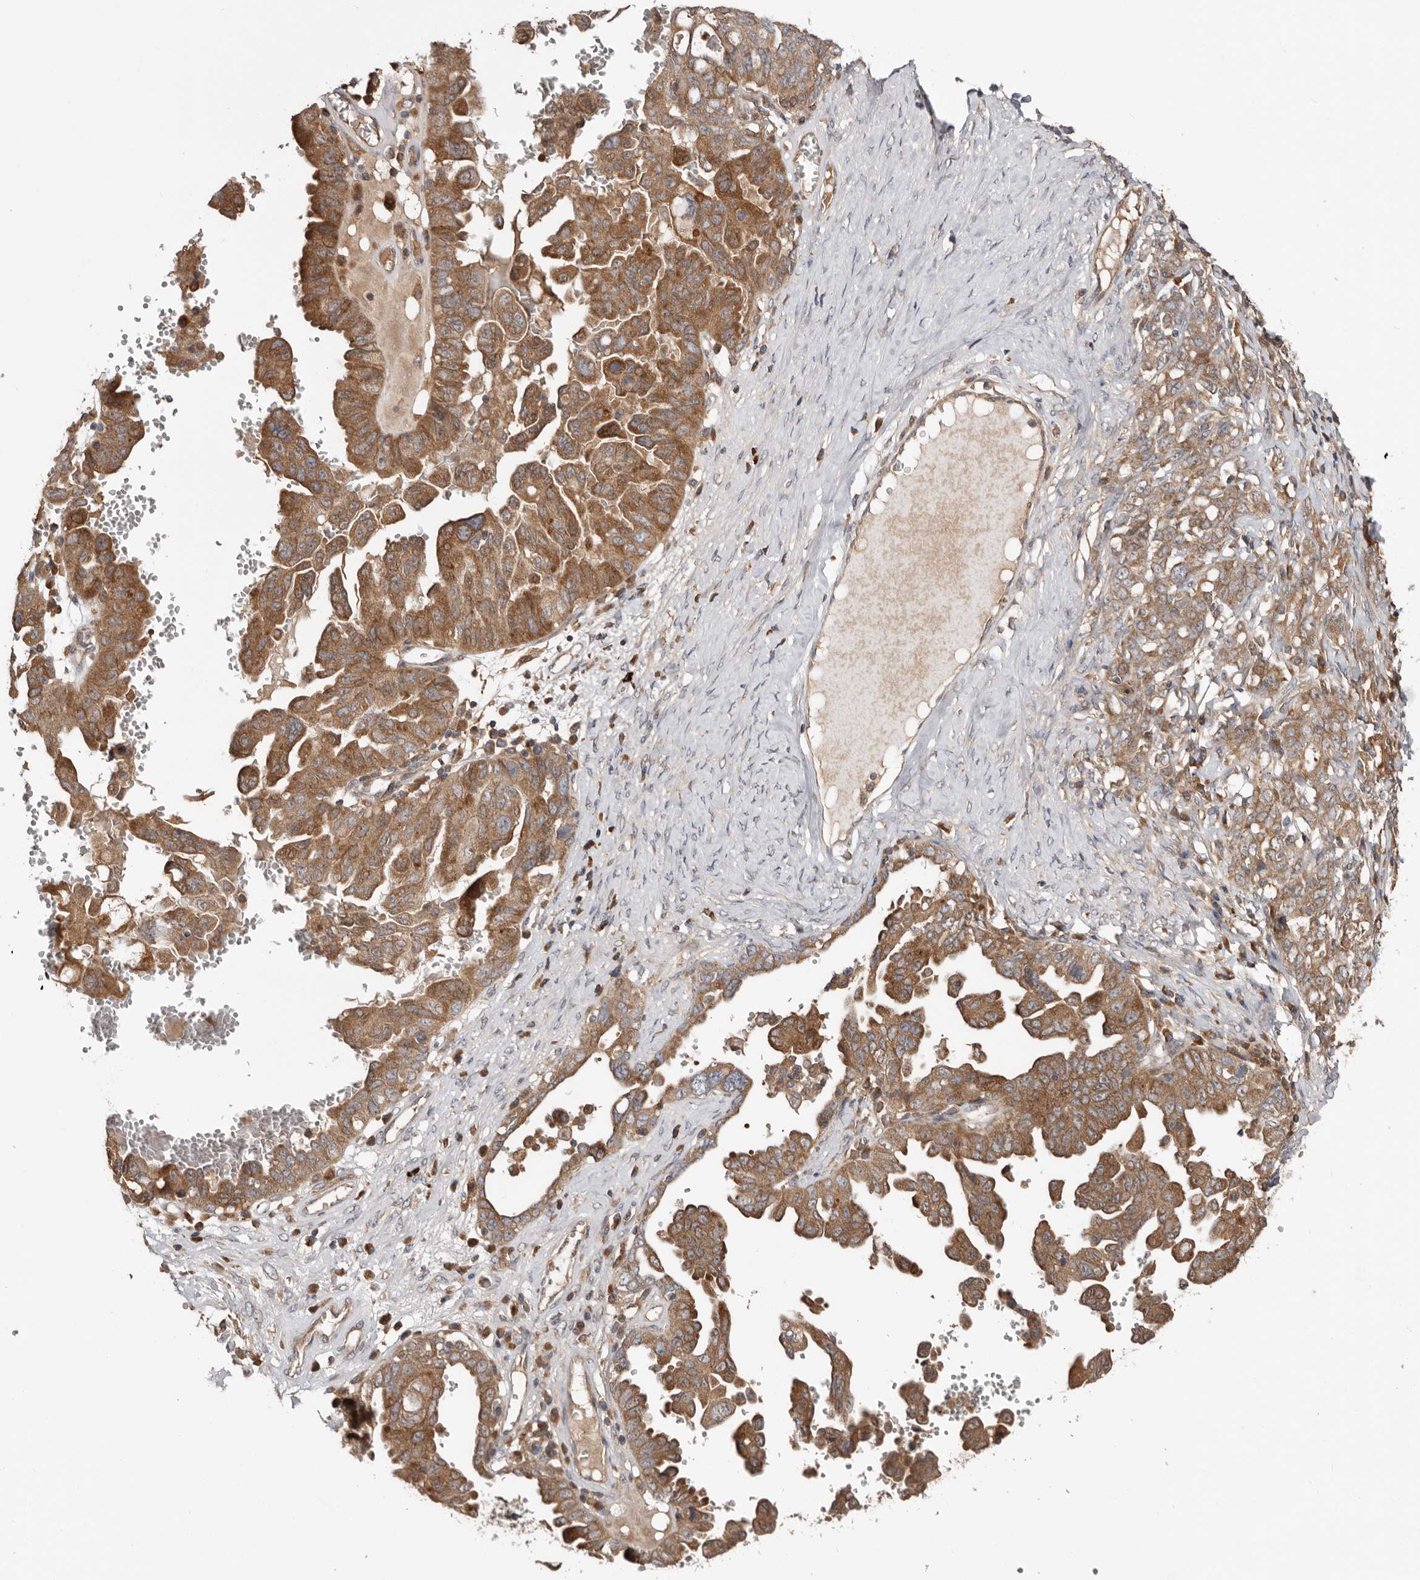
{"staining": {"intensity": "moderate", "quantity": ">75%", "location": "cytoplasmic/membranous"}, "tissue": "ovarian cancer", "cell_type": "Tumor cells", "image_type": "cancer", "snomed": [{"axis": "morphology", "description": "Carcinoma, endometroid"}, {"axis": "topography", "description": "Ovary"}], "caption": "A micrograph of human ovarian cancer stained for a protein shows moderate cytoplasmic/membranous brown staining in tumor cells.", "gene": "TMUB1", "patient": {"sex": "female", "age": 62}}